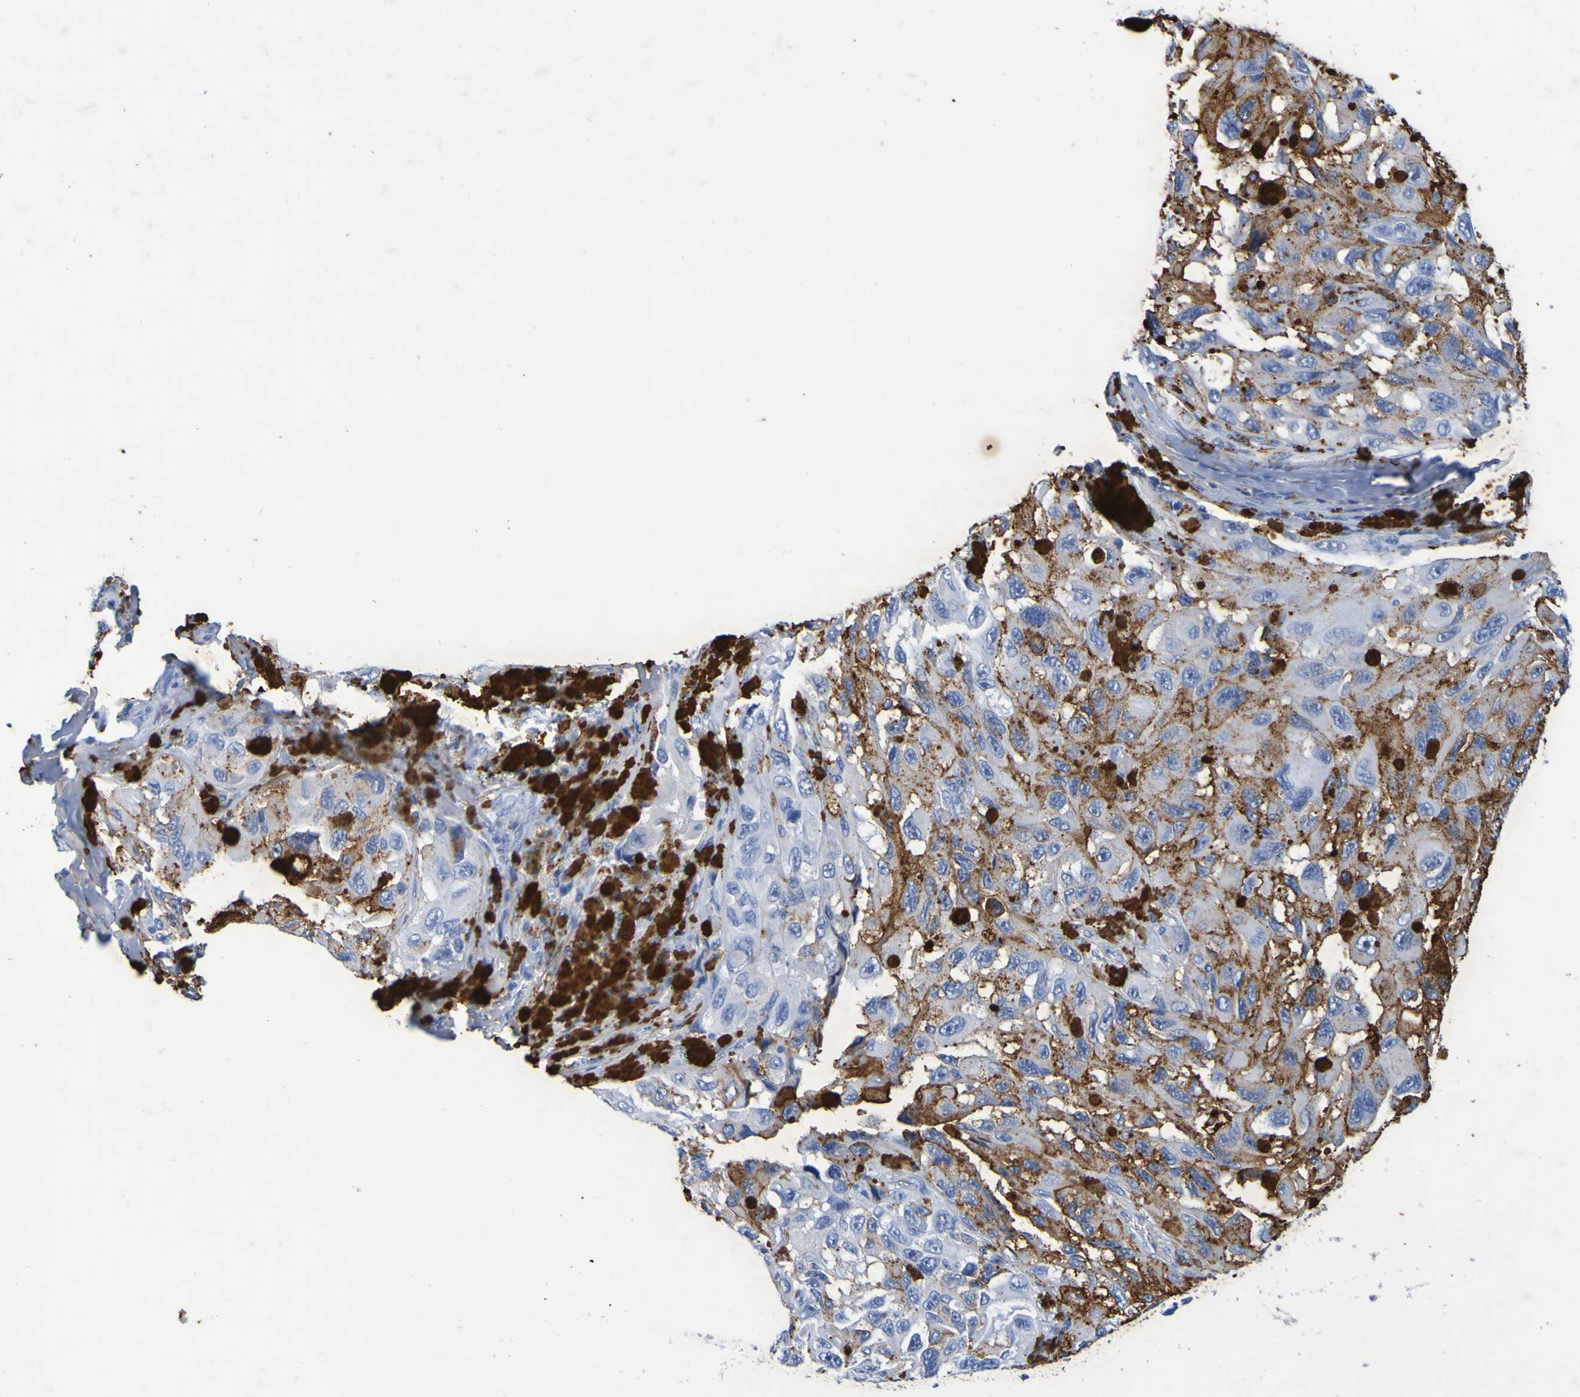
{"staining": {"intensity": "negative", "quantity": "none", "location": "none"}, "tissue": "melanoma", "cell_type": "Tumor cells", "image_type": "cancer", "snomed": [{"axis": "morphology", "description": "Malignant melanoma, NOS"}, {"axis": "topography", "description": "Skin"}], "caption": "Tumor cells are negative for brown protein staining in melanoma.", "gene": "DPEP1", "patient": {"sex": "female", "age": 73}}